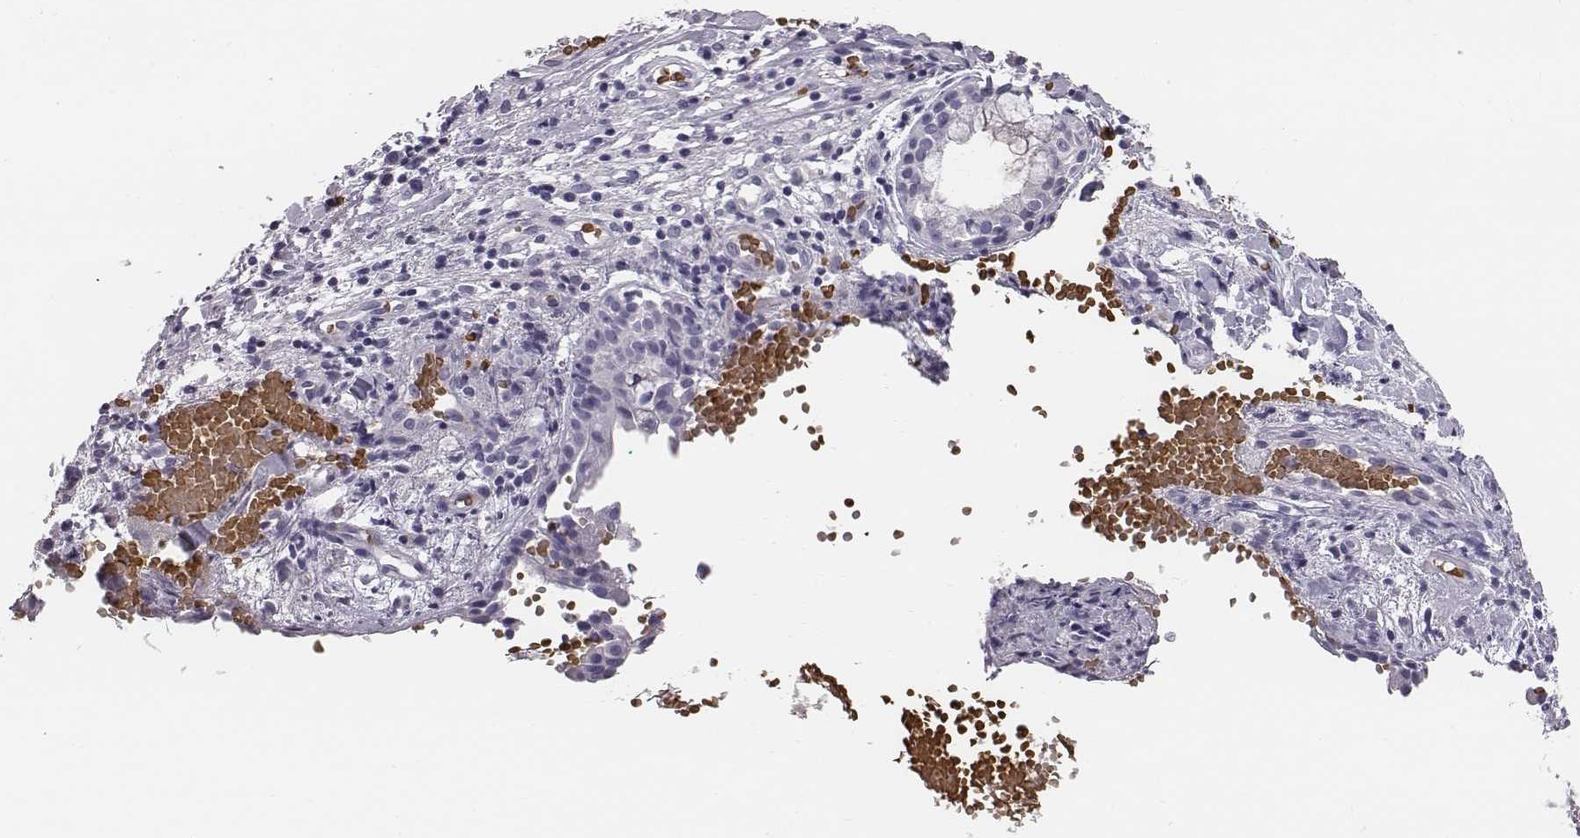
{"staining": {"intensity": "negative", "quantity": "none", "location": "none"}, "tissue": "nasopharynx", "cell_type": "Respiratory epithelial cells", "image_type": "normal", "snomed": [{"axis": "morphology", "description": "Normal tissue, NOS"}, {"axis": "morphology", "description": "Basal cell carcinoma"}, {"axis": "topography", "description": "Cartilage tissue"}, {"axis": "topography", "description": "Nasopharynx"}, {"axis": "topography", "description": "Oral tissue"}], "caption": "DAB (3,3'-diaminobenzidine) immunohistochemical staining of normal human nasopharynx demonstrates no significant positivity in respiratory epithelial cells.", "gene": "HBZ", "patient": {"sex": "female", "age": 77}}